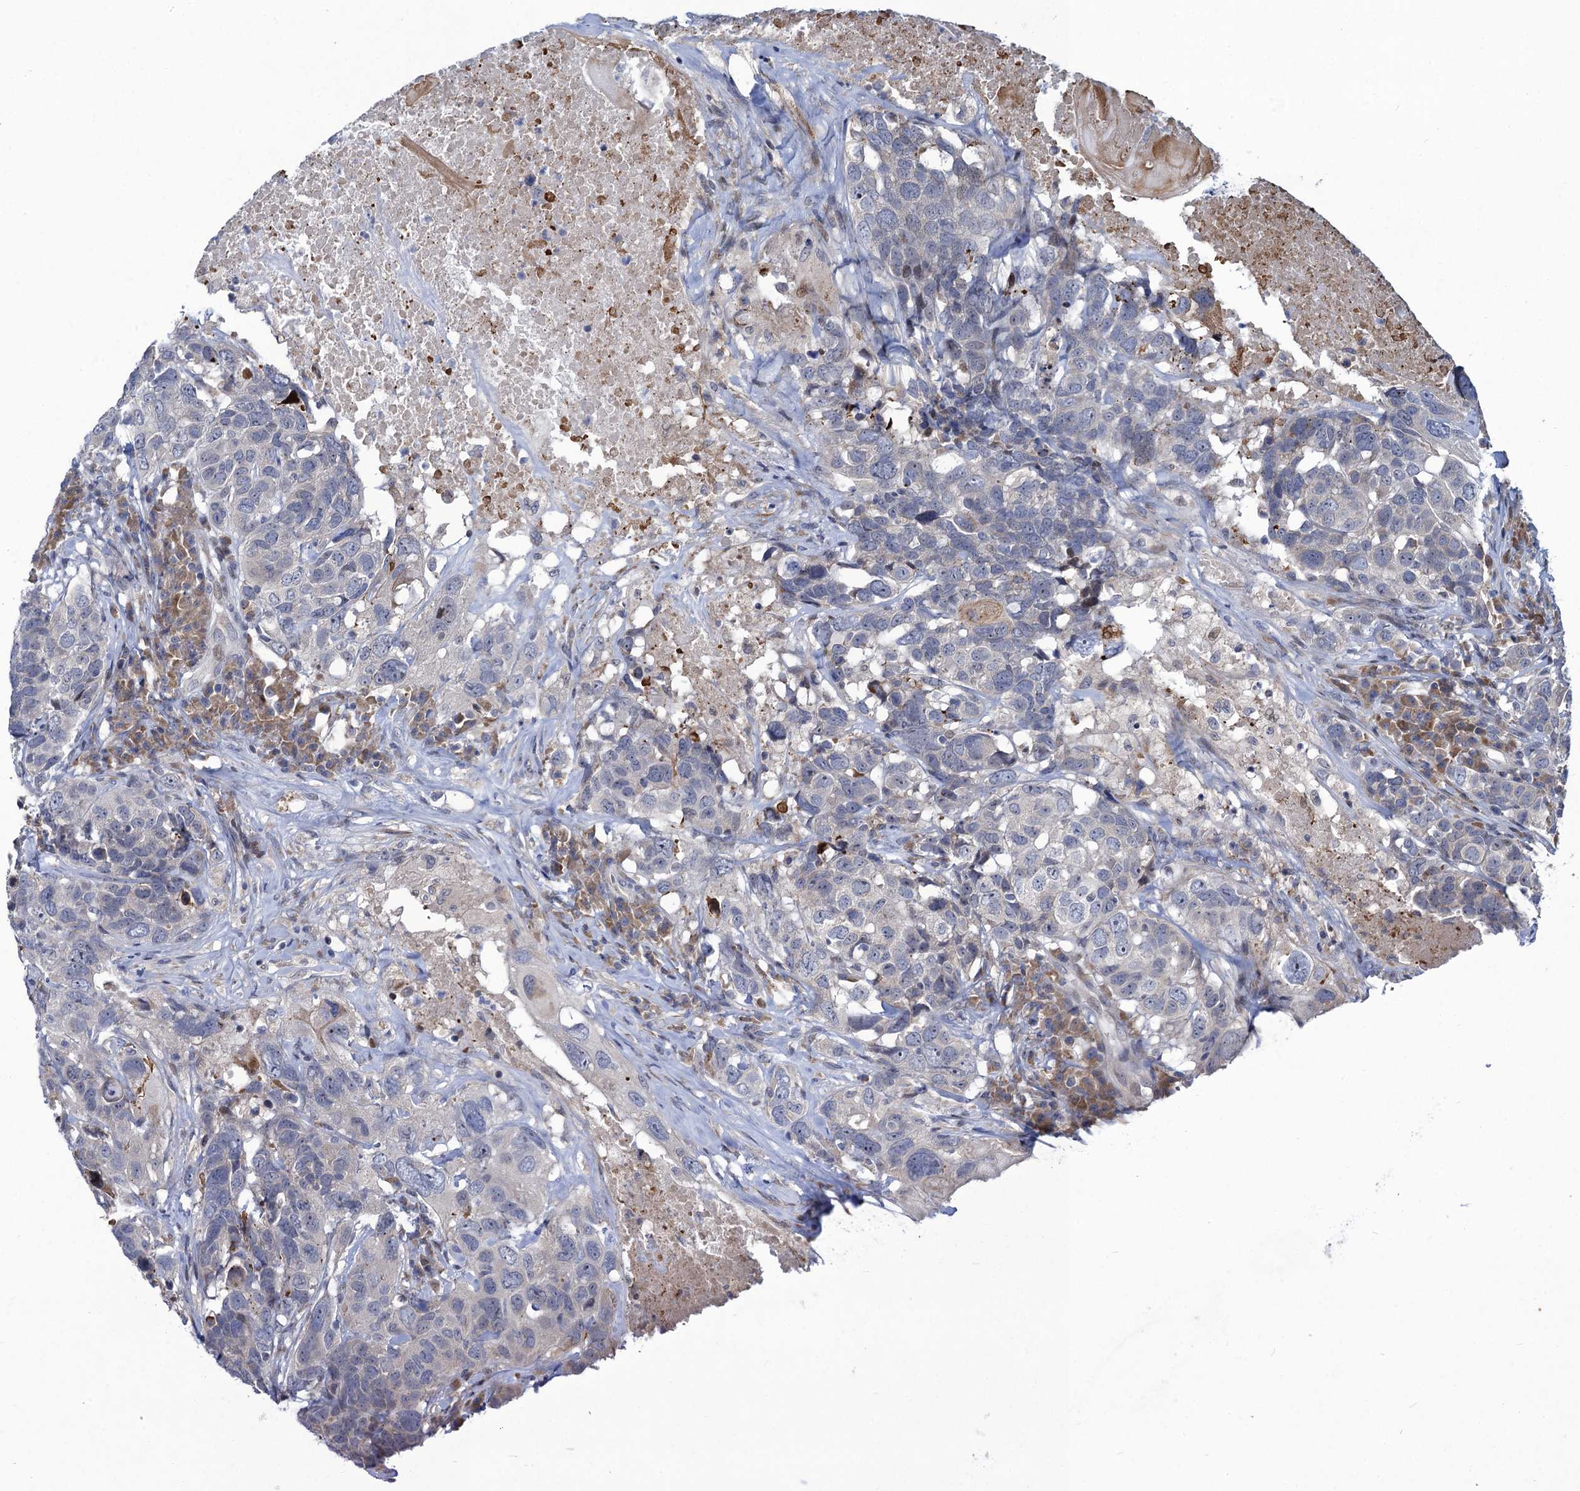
{"staining": {"intensity": "negative", "quantity": "none", "location": "none"}, "tissue": "head and neck cancer", "cell_type": "Tumor cells", "image_type": "cancer", "snomed": [{"axis": "morphology", "description": "Squamous cell carcinoma, NOS"}, {"axis": "topography", "description": "Head-Neck"}], "caption": "IHC image of neoplastic tissue: head and neck cancer (squamous cell carcinoma) stained with DAB demonstrates no significant protein positivity in tumor cells.", "gene": "QPCTL", "patient": {"sex": "male", "age": 66}}